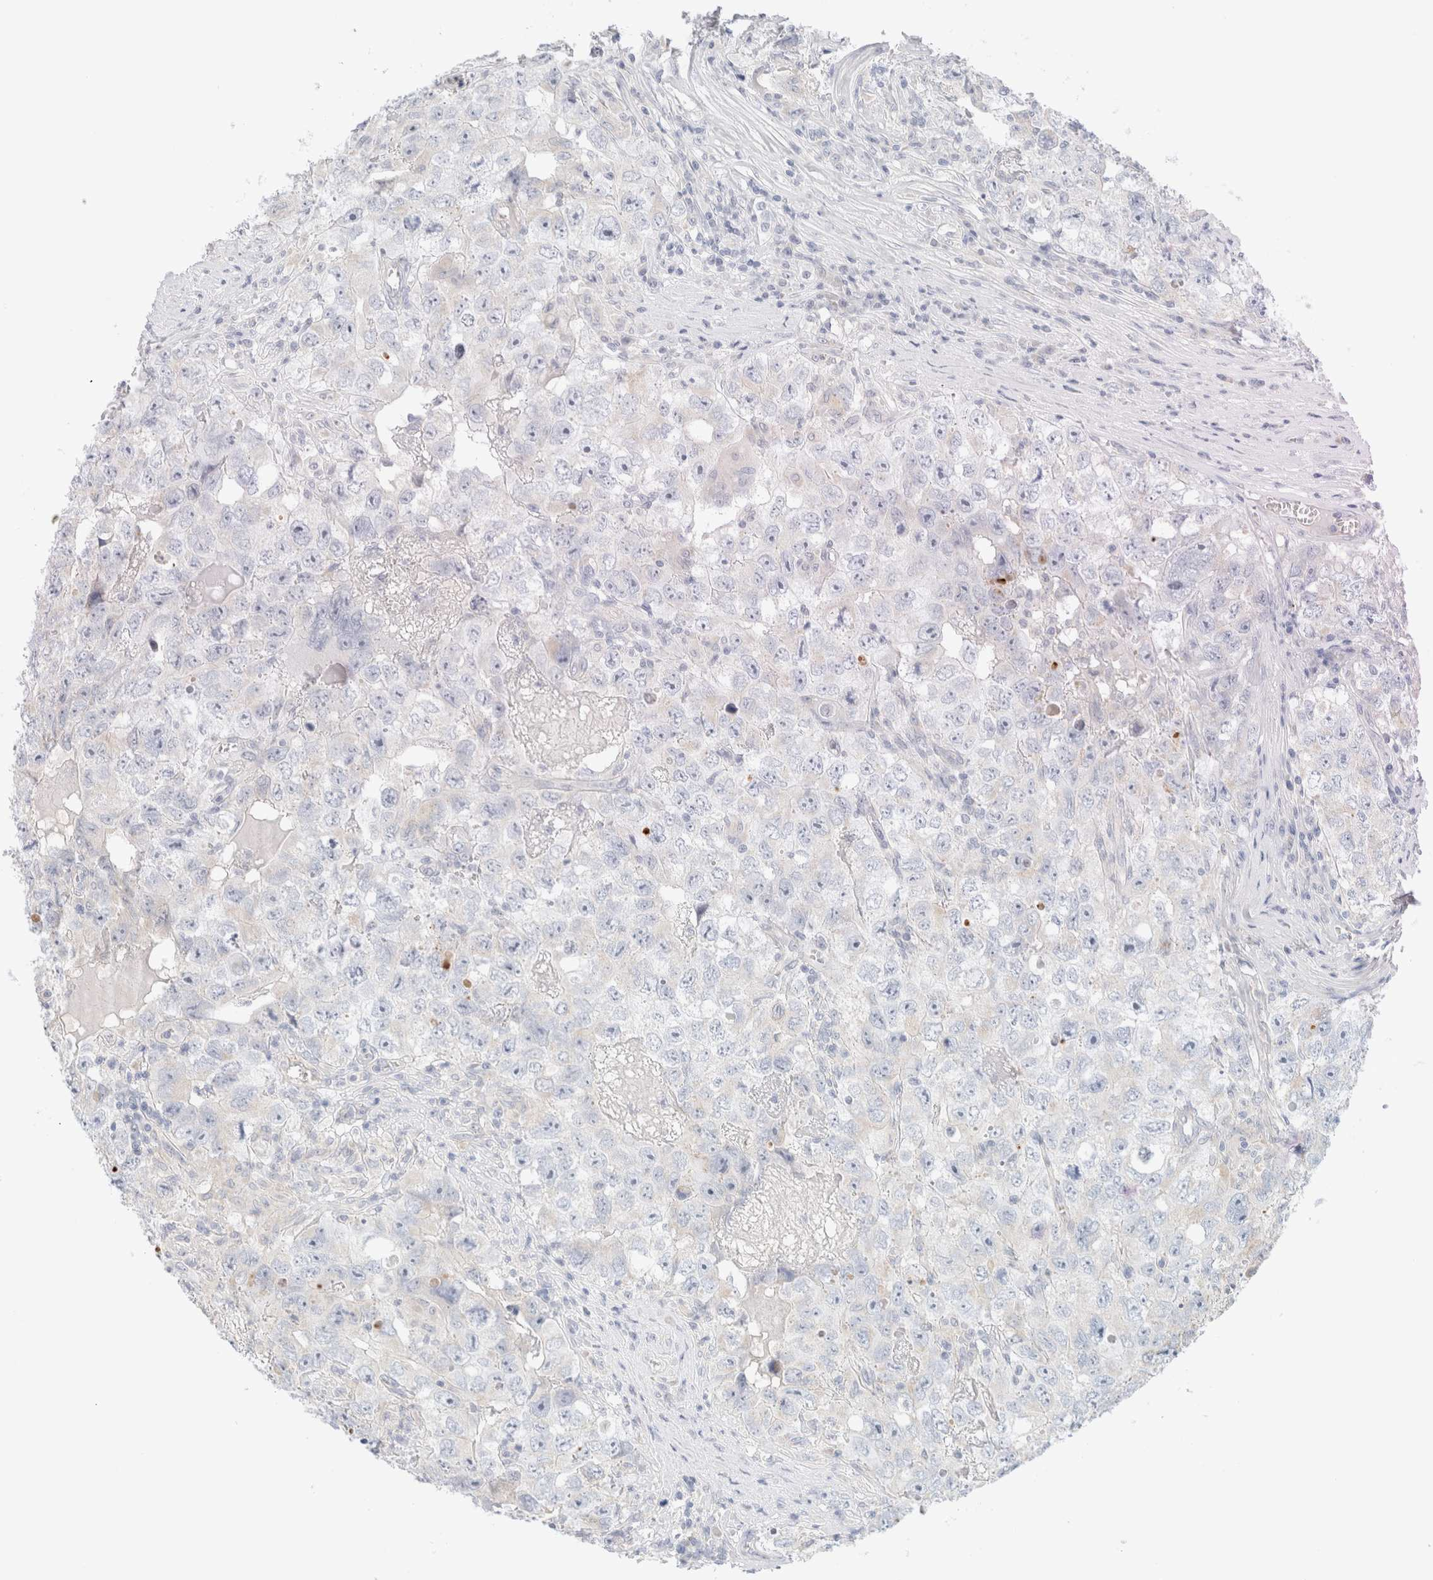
{"staining": {"intensity": "negative", "quantity": "none", "location": "none"}, "tissue": "testis cancer", "cell_type": "Tumor cells", "image_type": "cancer", "snomed": [{"axis": "morphology", "description": "Seminoma, NOS"}, {"axis": "morphology", "description": "Carcinoma, Embryonal, NOS"}, {"axis": "topography", "description": "Testis"}], "caption": "Seminoma (testis) stained for a protein using IHC displays no positivity tumor cells.", "gene": "HEXD", "patient": {"sex": "male", "age": 43}}